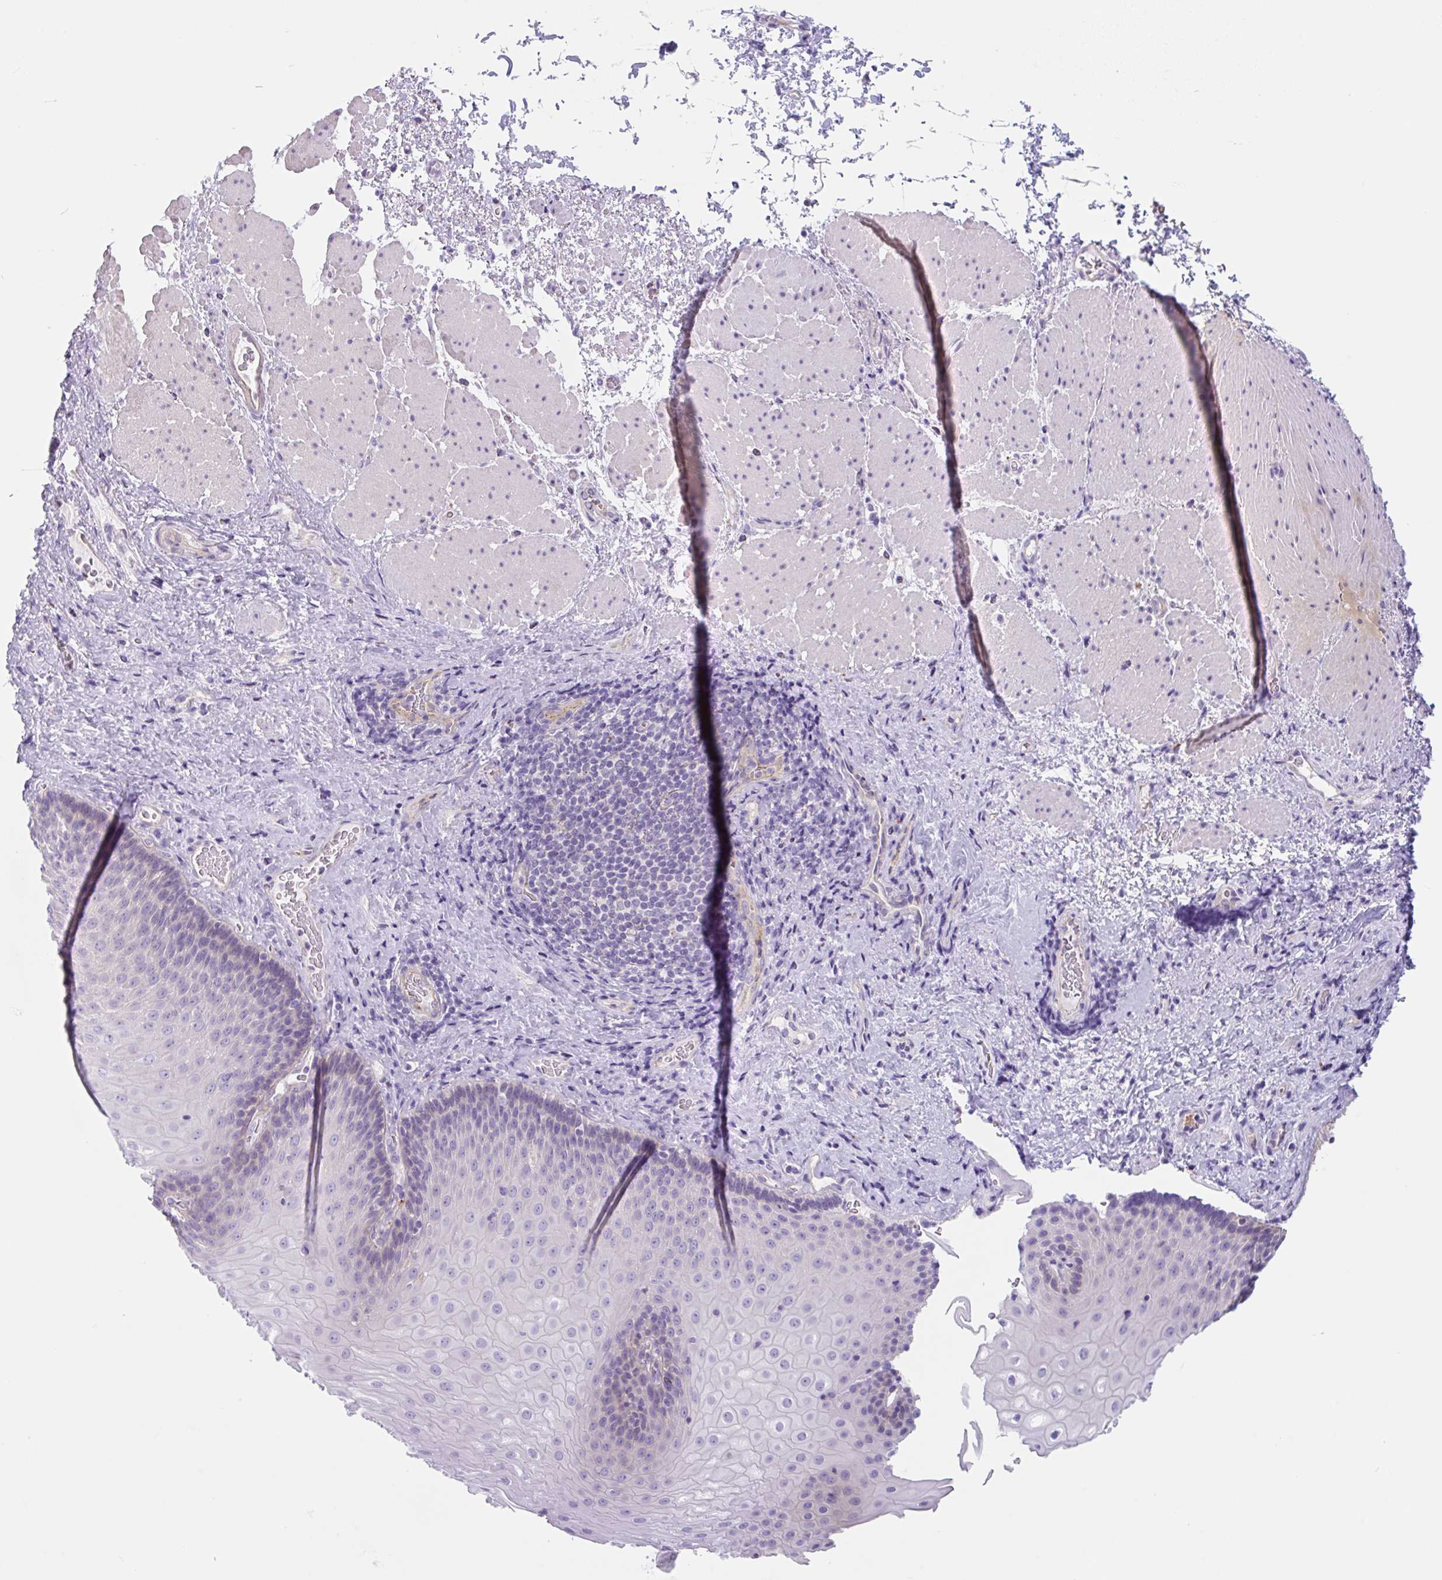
{"staining": {"intensity": "negative", "quantity": "none", "location": "none"}, "tissue": "esophagus", "cell_type": "Squamous epithelial cells", "image_type": "normal", "snomed": [{"axis": "morphology", "description": "Normal tissue, NOS"}, {"axis": "topography", "description": "Esophagus"}], "caption": "This is a histopathology image of immunohistochemistry (IHC) staining of unremarkable esophagus, which shows no expression in squamous epithelial cells.", "gene": "LENG9", "patient": {"sex": "male", "age": 62}}